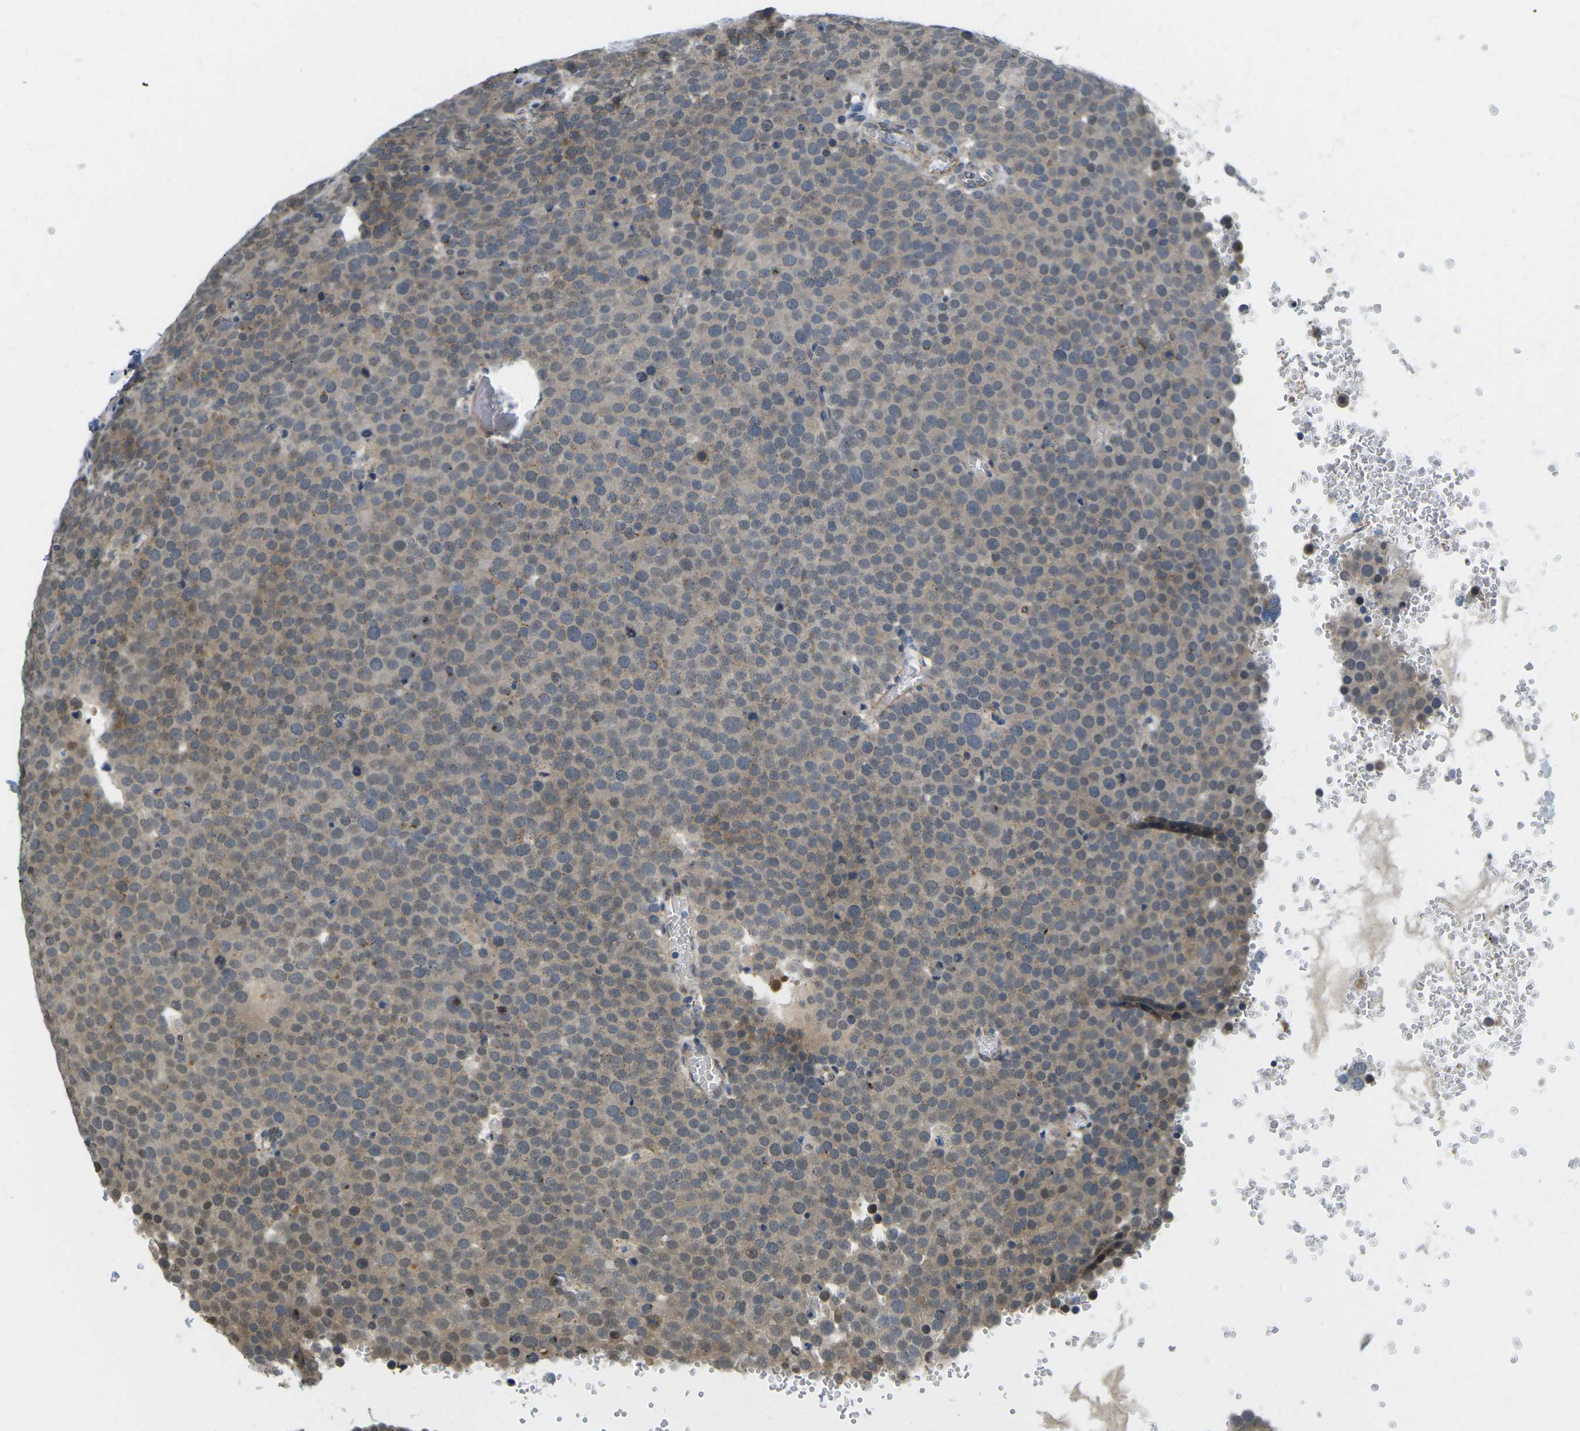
{"staining": {"intensity": "weak", "quantity": ">75%", "location": "cytoplasmic/membranous,nuclear"}, "tissue": "testis cancer", "cell_type": "Tumor cells", "image_type": "cancer", "snomed": [{"axis": "morphology", "description": "Normal tissue, NOS"}, {"axis": "morphology", "description": "Seminoma, NOS"}, {"axis": "topography", "description": "Testis"}], "caption": "There is low levels of weak cytoplasmic/membranous and nuclear positivity in tumor cells of seminoma (testis), as demonstrated by immunohistochemical staining (brown color).", "gene": "ERBB4", "patient": {"sex": "male", "age": 71}}